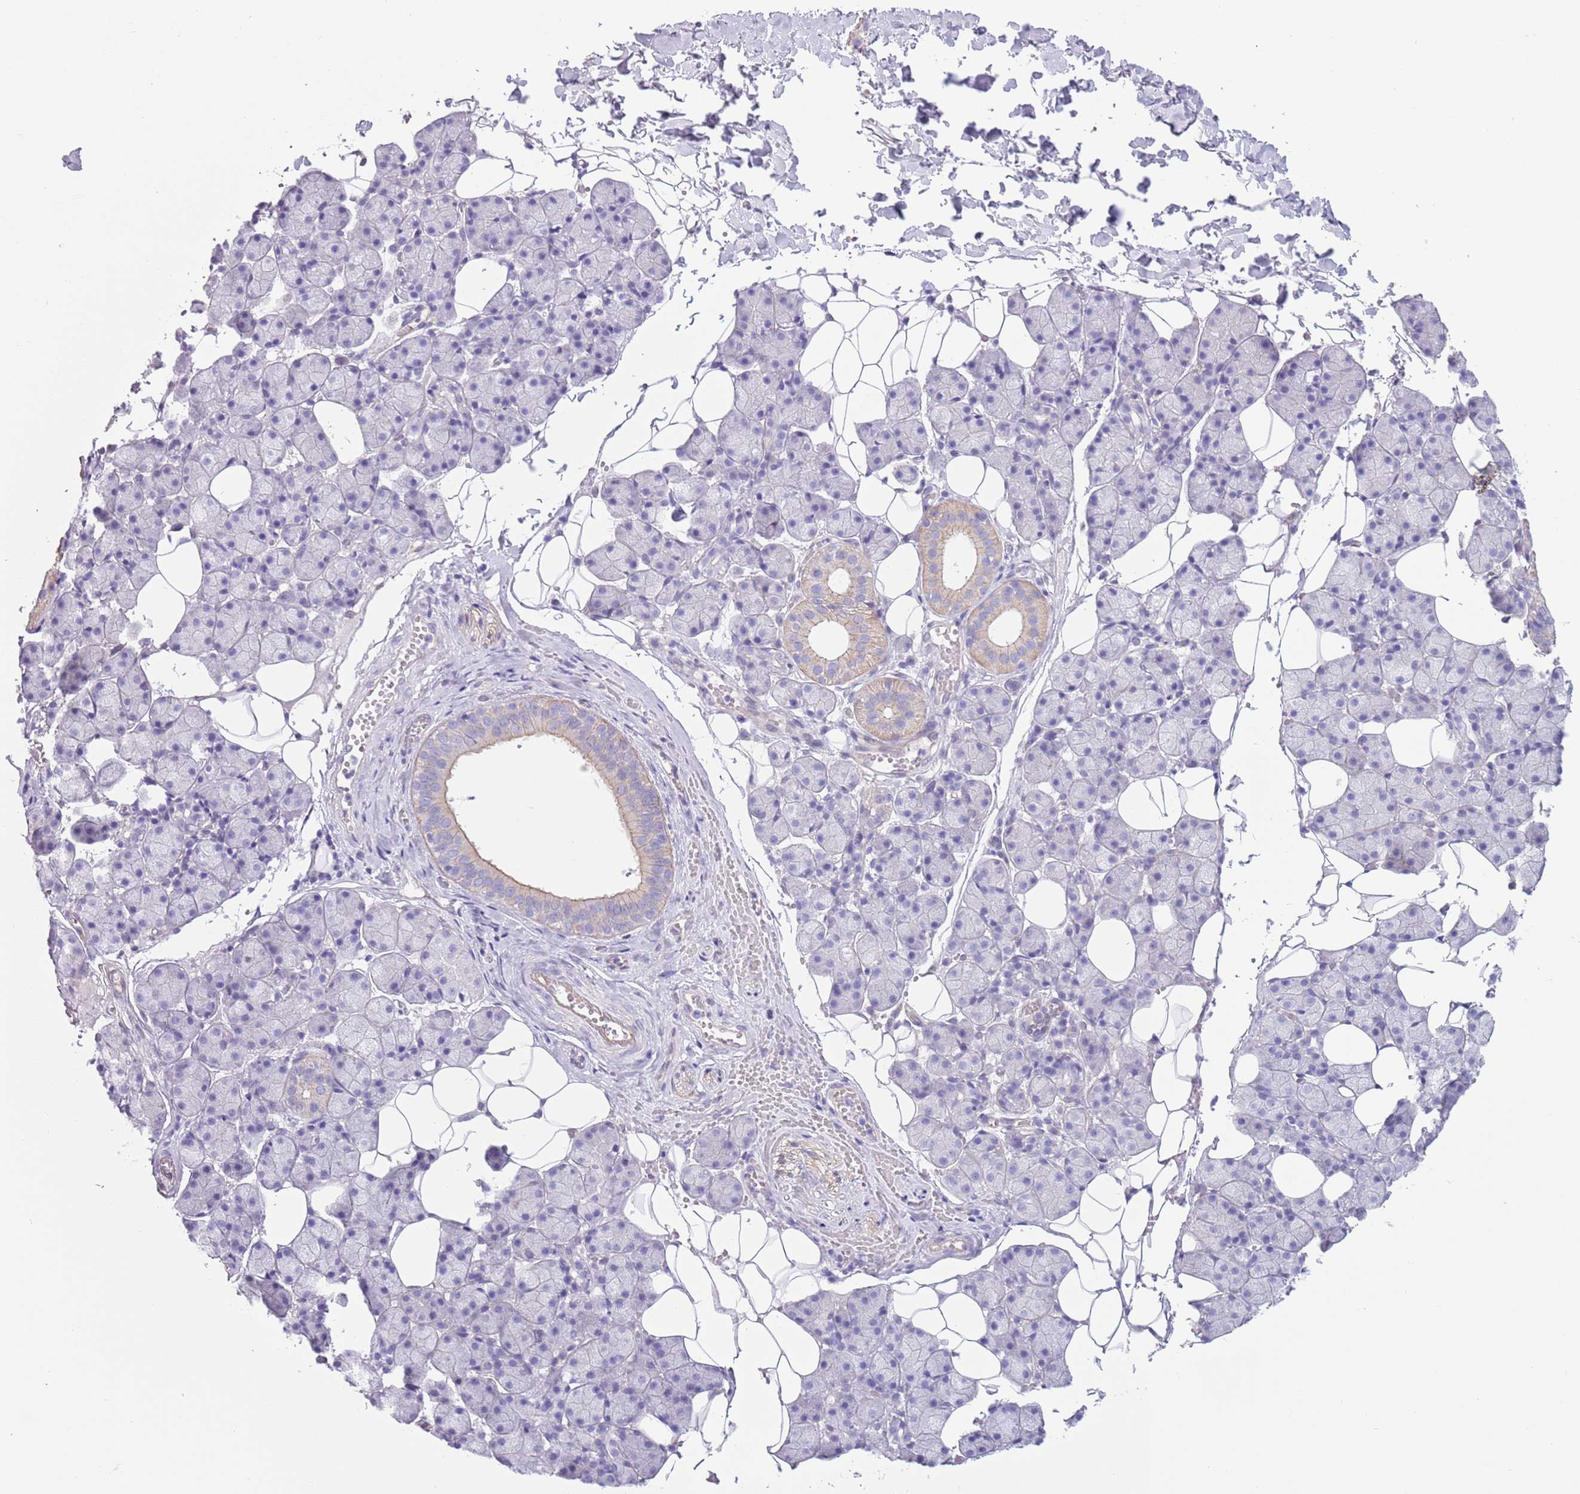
{"staining": {"intensity": "weak", "quantity": "<25%", "location": "cytoplasmic/membranous"}, "tissue": "salivary gland", "cell_type": "Glandular cells", "image_type": "normal", "snomed": [{"axis": "morphology", "description": "Normal tissue, NOS"}, {"axis": "topography", "description": "Salivary gland"}], "caption": "IHC image of unremarkable salivary gland: human salivary gland stained with DAB (3,3'-diaminobenzidine) displays no significant protein positivity in glandular cells.", "gene": "RBP3", "patient": {"sex": "female", "age": 33}}